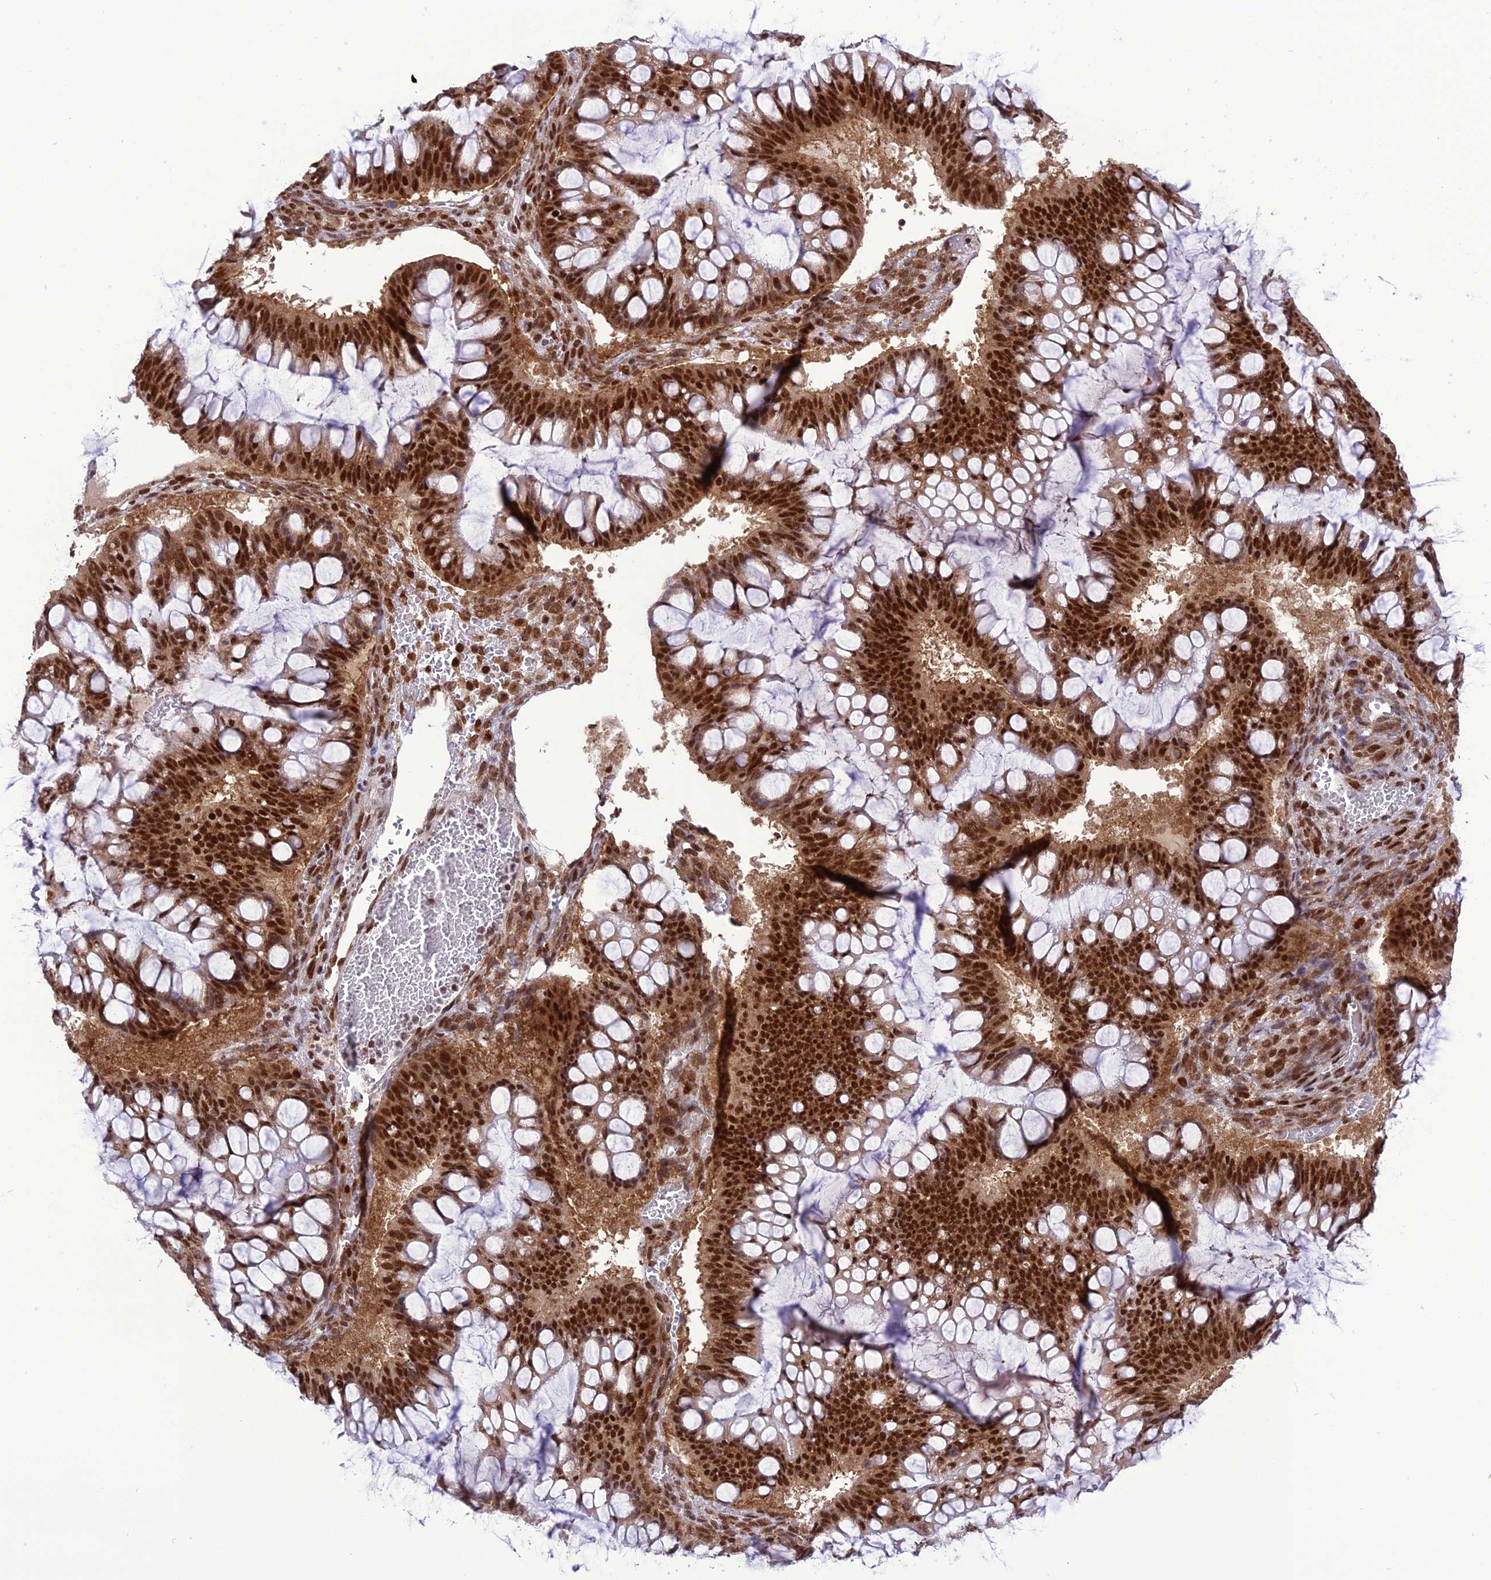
{"staining": {"intensity": "strong", "quantity": ">75%", "location": "nuclear"}, "tissue": "ovarian cancer", "cell_type": "Tumor cells", "image_type": "cancer", "snomed": [{"axis": "morphology", "description": "Cystadenocarcinoma, mucinous, NOS"}, {"axis": "topography", "description": "Ovary"}], "caption": "A histopathology image of human ovarian cancer stained for a protein exhibits strong nuclear brown staining in tumor cells.", "gene": "DDX1", "patient": {"sex": "female", "age": 73}}